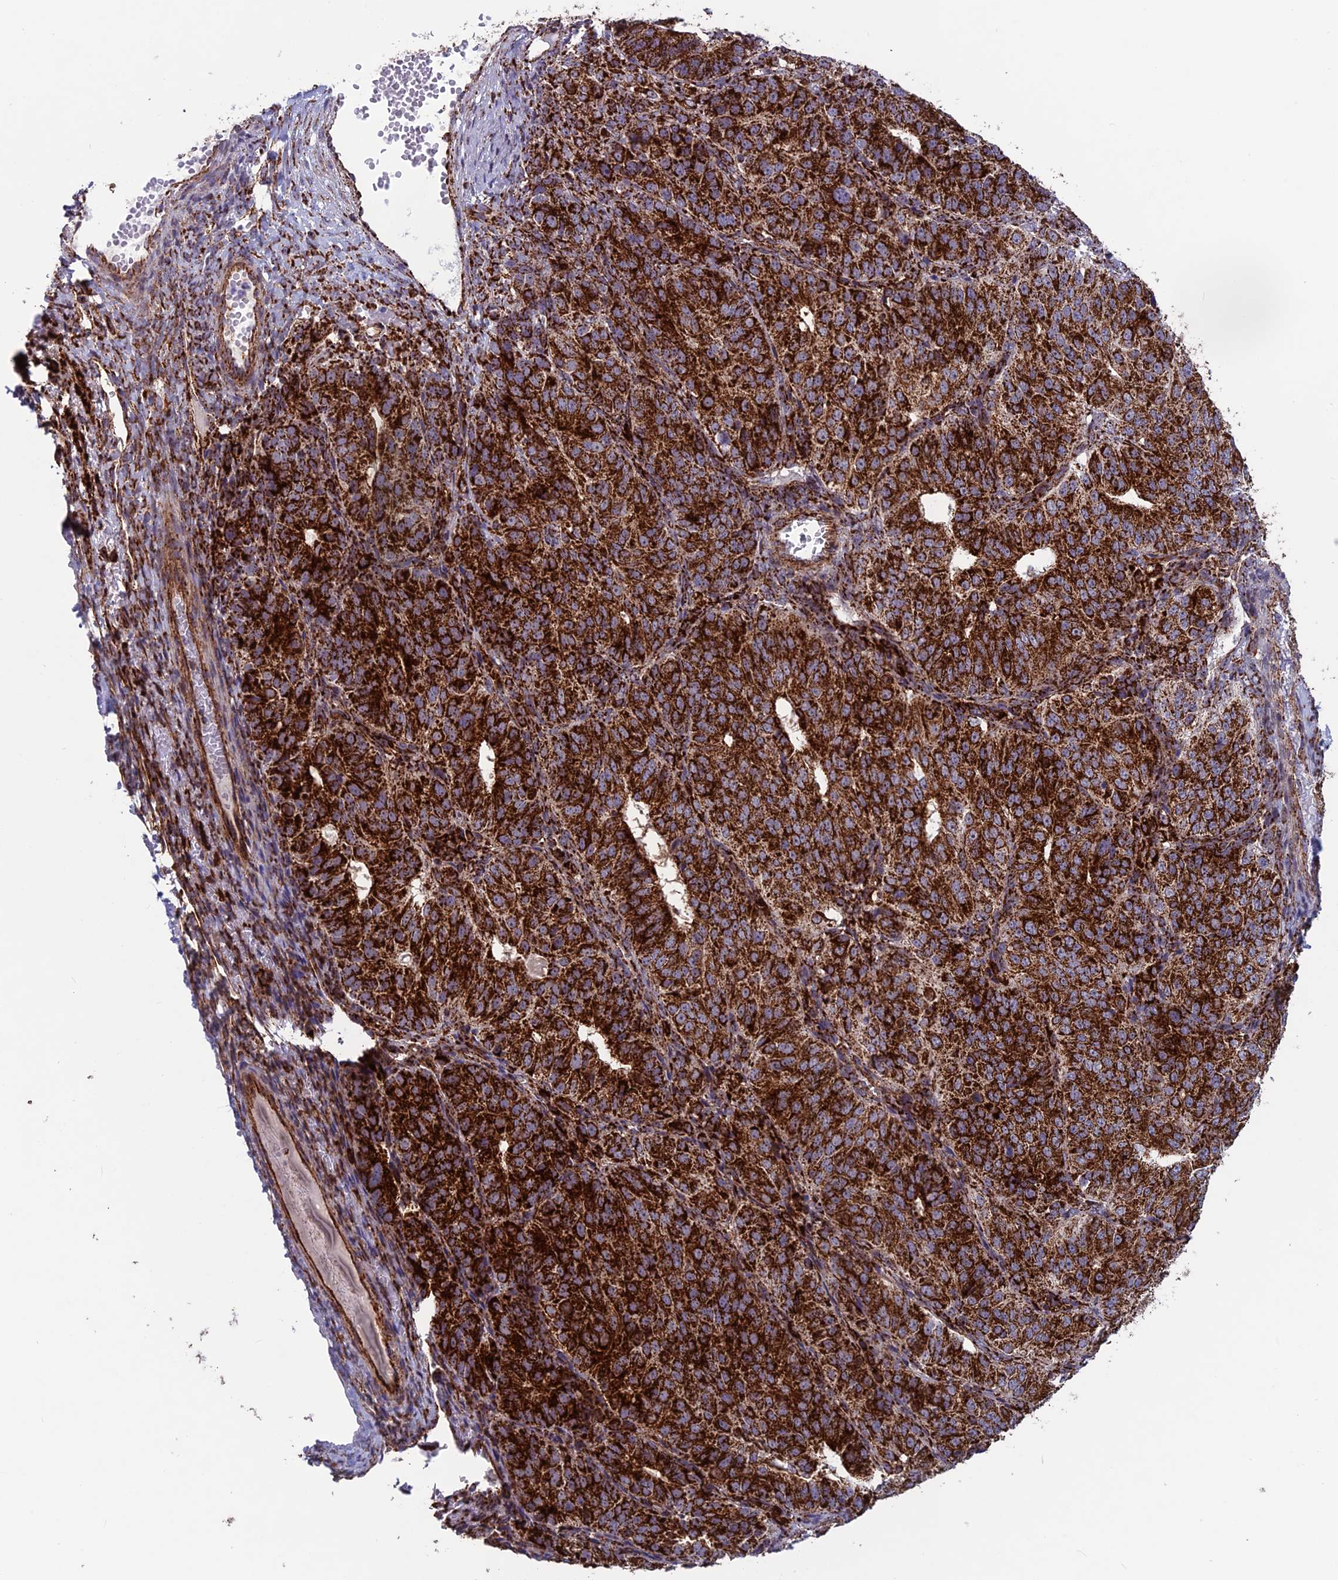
{"staining": {"intensity": "negative", "quantity": "none", "location": "none"}, "tissue": "ovarian cancer", "cell_type": "Tumor cells", "image_type": "cancer", "snomed": [{"axis": "morphology", "description": "Carcinoma, endometroid"}, {"axis": "topography", "description": "Ovary"}], "caption": "There is no significant staining in tumor cells of endometroid carcinoma (ovarian).", "gene": "MRPS18B", "patient": {"sex": "female", "age": 51}}